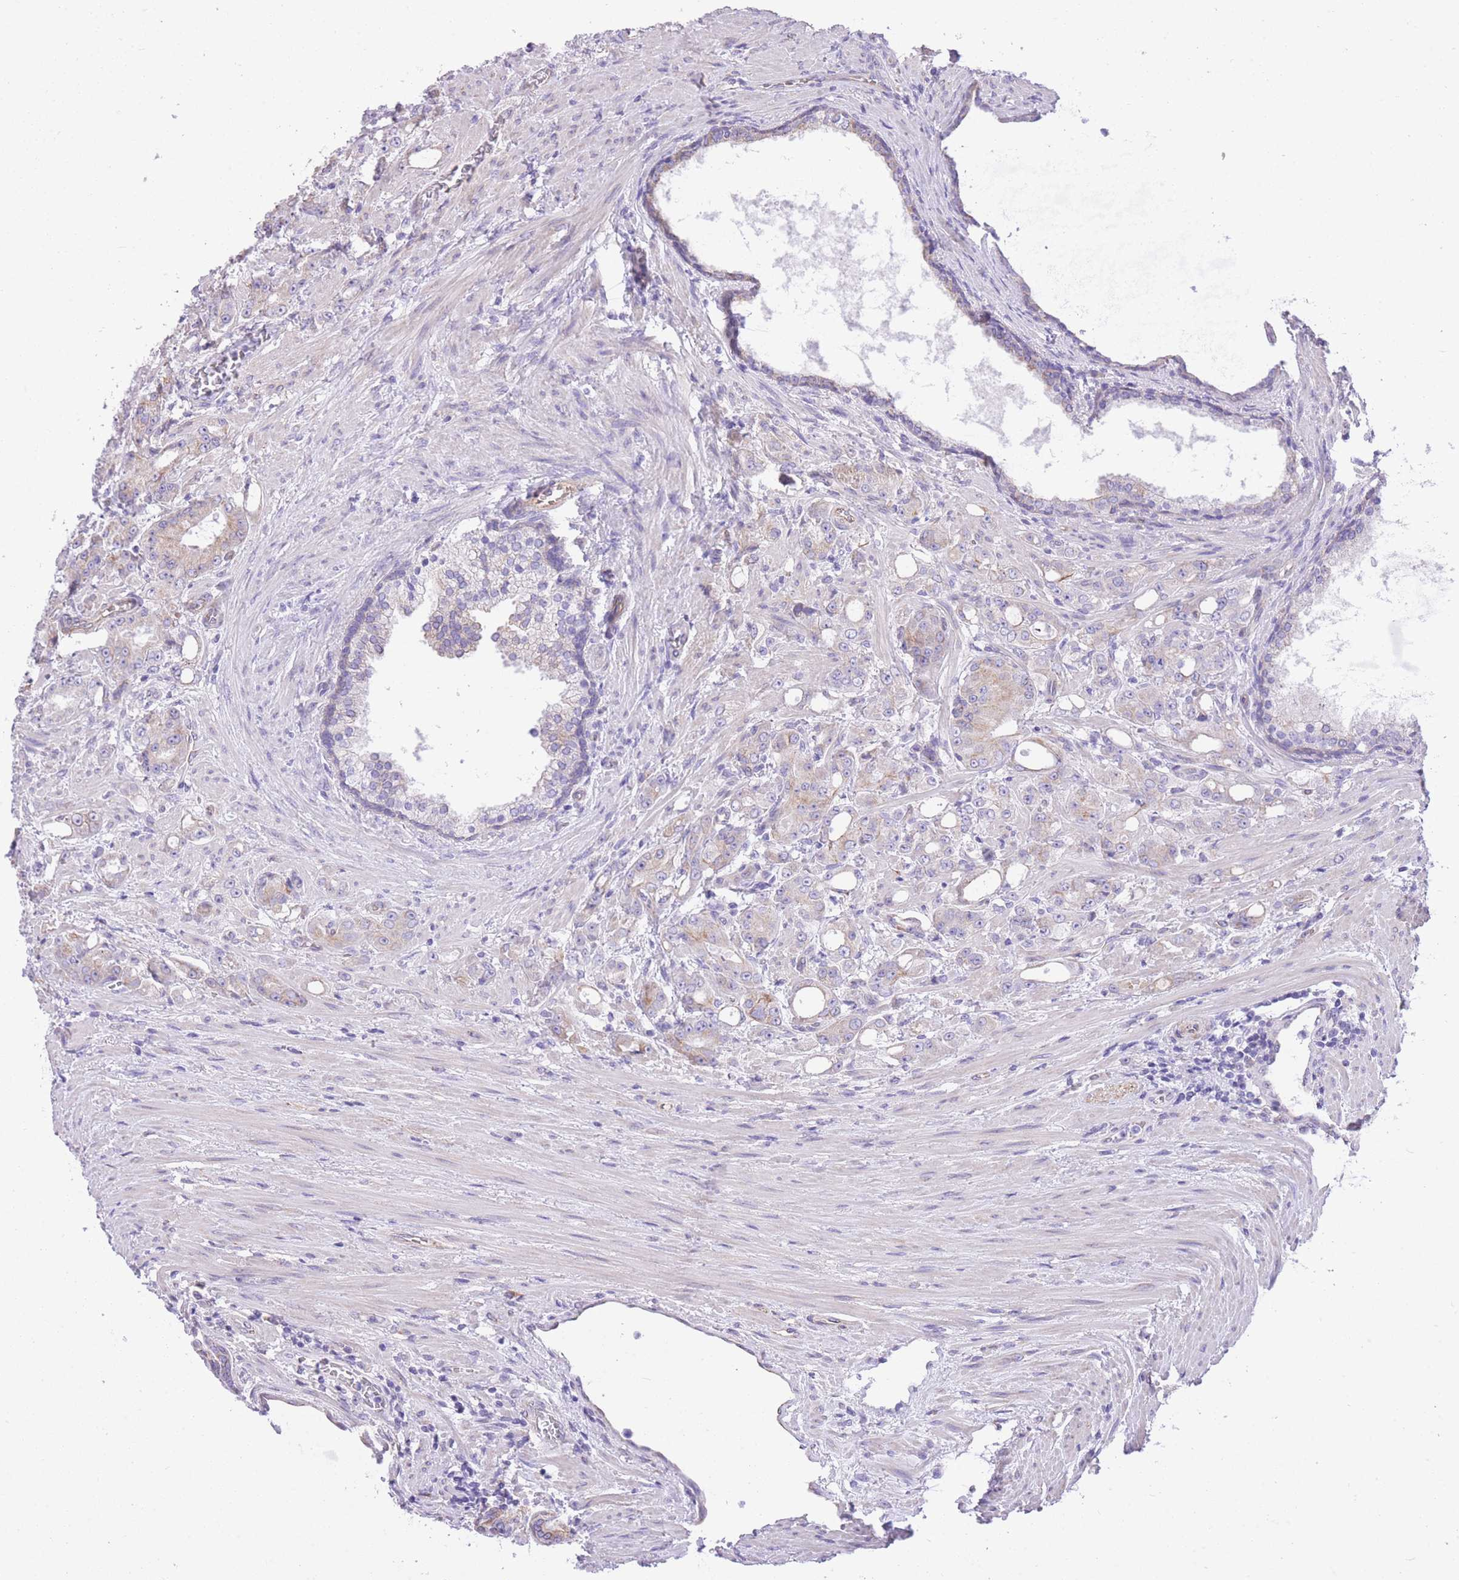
{"staining": {"intensity": "weak", "quantity": "<25%", "location": "cytoplasmic/membranous"}, "tissue": "prostate cancer", "cell_type": "Tumor cells", "image_type": "cancer", "snomed": [{"axis": "morphology", "description": "Adenocarcinoma, High grade"}, {"axis": "topography", "description": "Prostate"}], "caption": "An immunohistochemistry histopathology image of prostate cancer (adenocarcinoma (high-grade)) is shown. There is no staining in tumor cells of prostate cancer (adenocarcinoma (high-grade)).", "gene": "RHOU", "patient": {"sex": "male", "age": 69}}